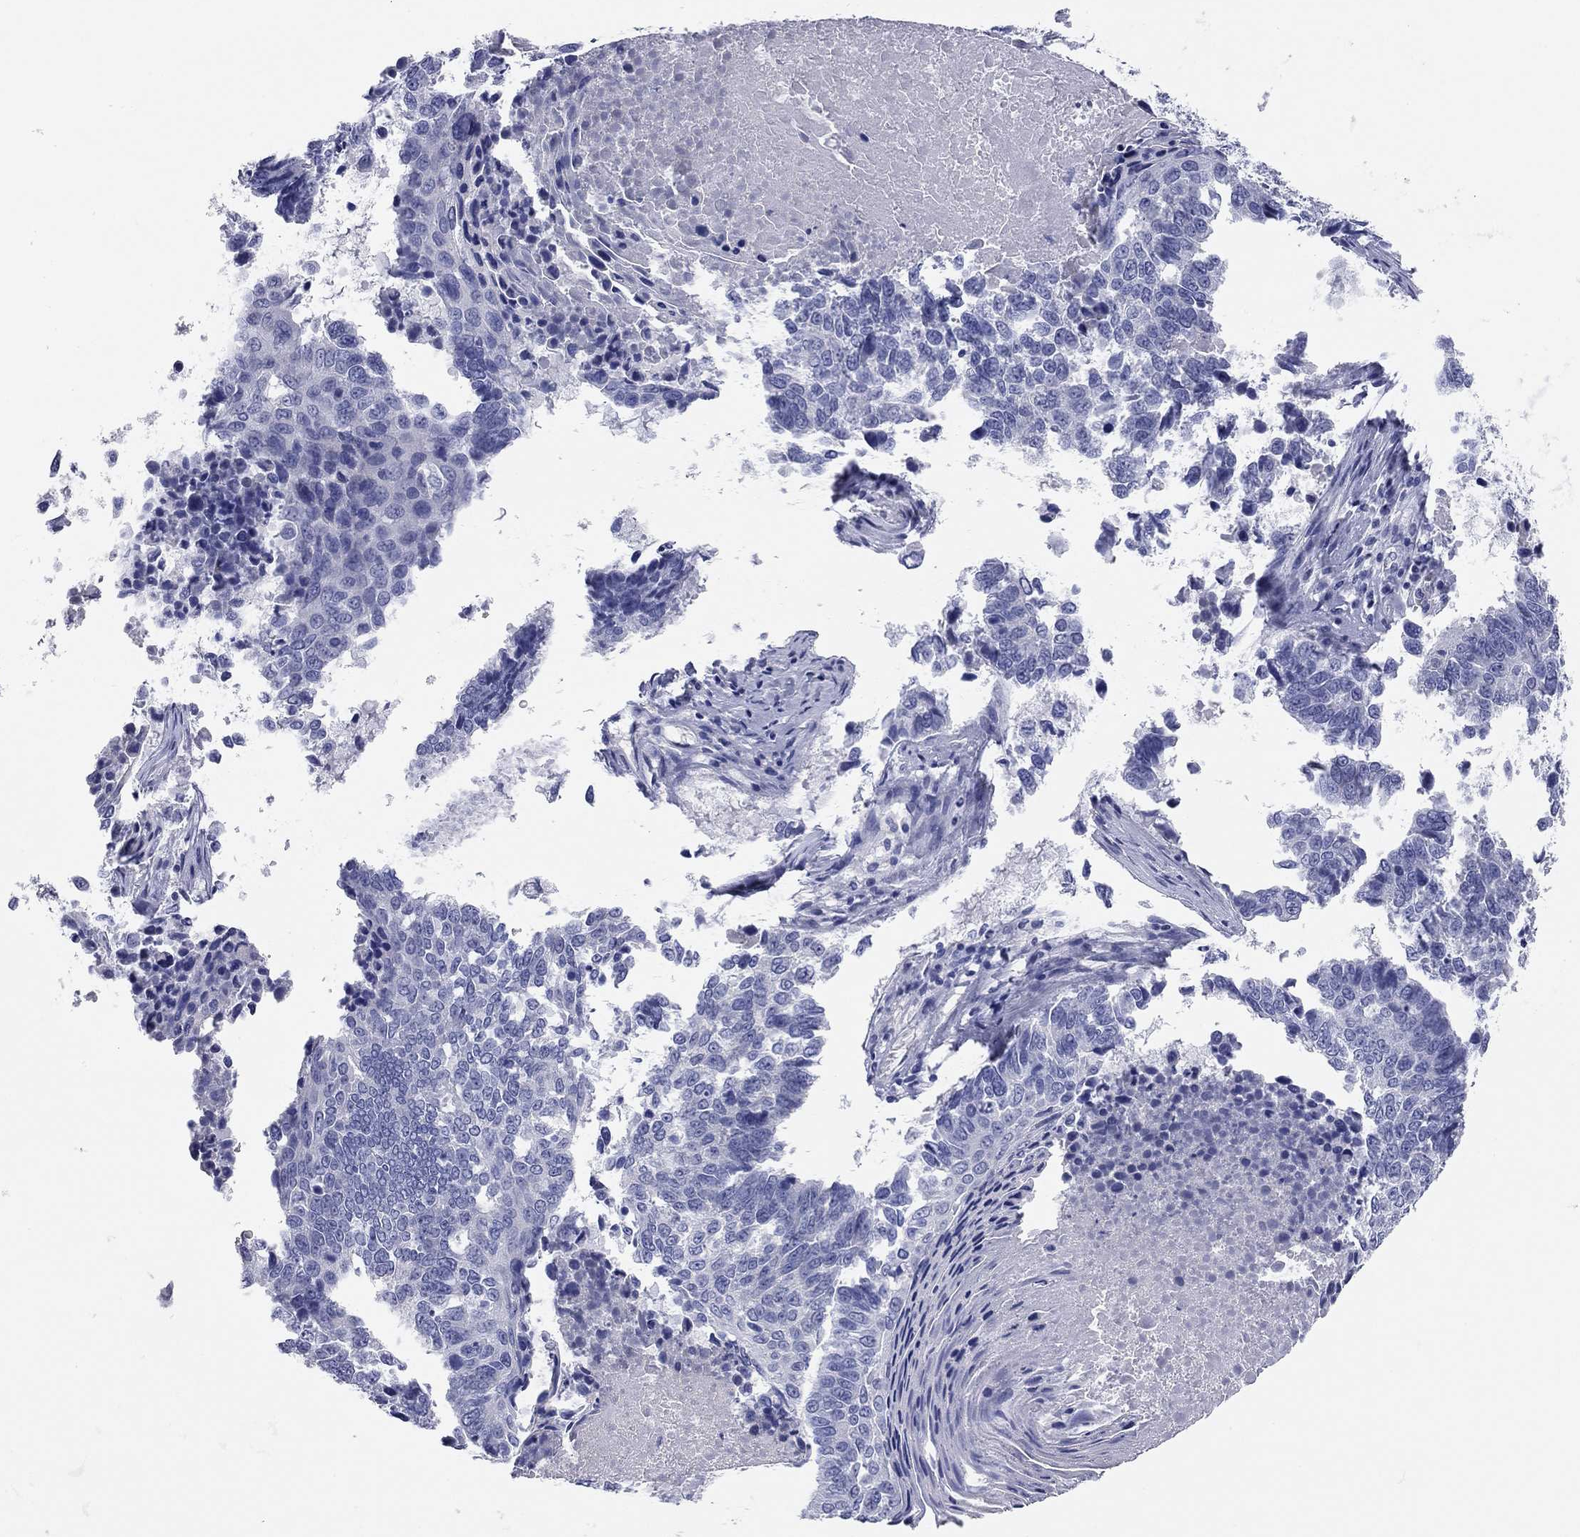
{"staining": {"intensity": "negative", "quantity": "none", "location": "none"}, "tissue": "lung cancer", "cell_type": "Tumor cells", "image_type": "cancer", "snomed": [{"axis": "morphology", "description": "Squamous cell carcinoma, NOS"}, {"axis": "topography", "description": "Lung"}], "caption": "DAB (3,3'-diaminobenzidine) immunohistochemical staining of squamous cell carcinoma (lung) exhibits no significant positivity in tumor cells. Brightfield microscopy of immunohistochemistry stained with DAB (brown) and hematoxylin (blue), captured at high magnification.", "gene": "TMEM221", "patient": {"sex": "male", "age": 73}}